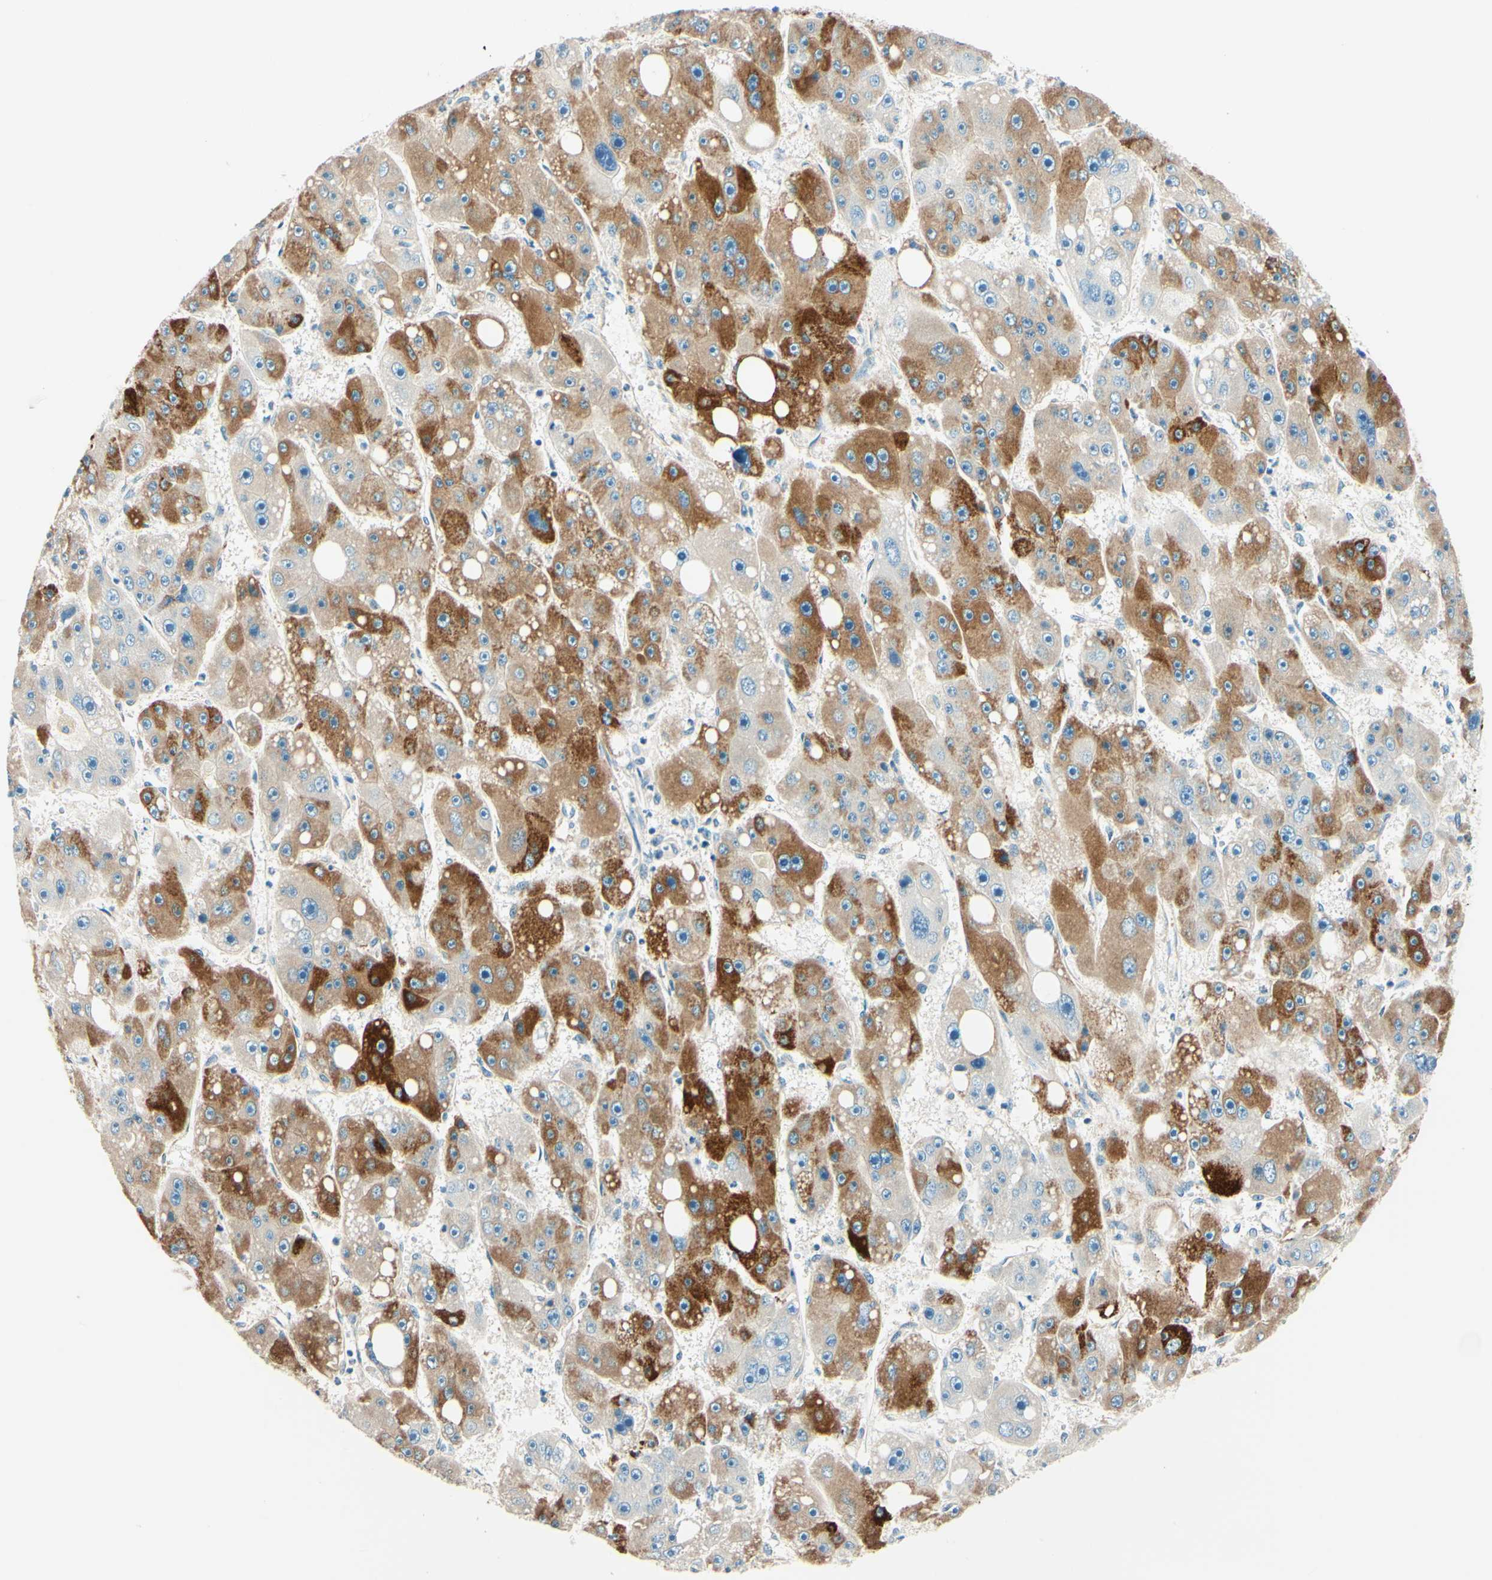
{"staining": {"intensity": "strong", "quantity": "25%-75%", "location": "cytoplasmic/membranous"}, "tissue": "liver cancer", "cell_type": "Tumor cells", "image_type": "cancer", "snomed": [{"axis": "morphology", "description": "Carcinoma, Hepatocellular, NOS"}, {"axis": "topography", "description": "Liver"}], "caption": "A high-resolution image shows immunohistochemistry (IHC) staining of hepatocellular carcinoma (liver), which reveals strong cytoplasmic/membranous expression in approximately 25%-75% of tumor cells.", "gene": "TAOK2", "patient": {"sex": "female", "age": 61}}